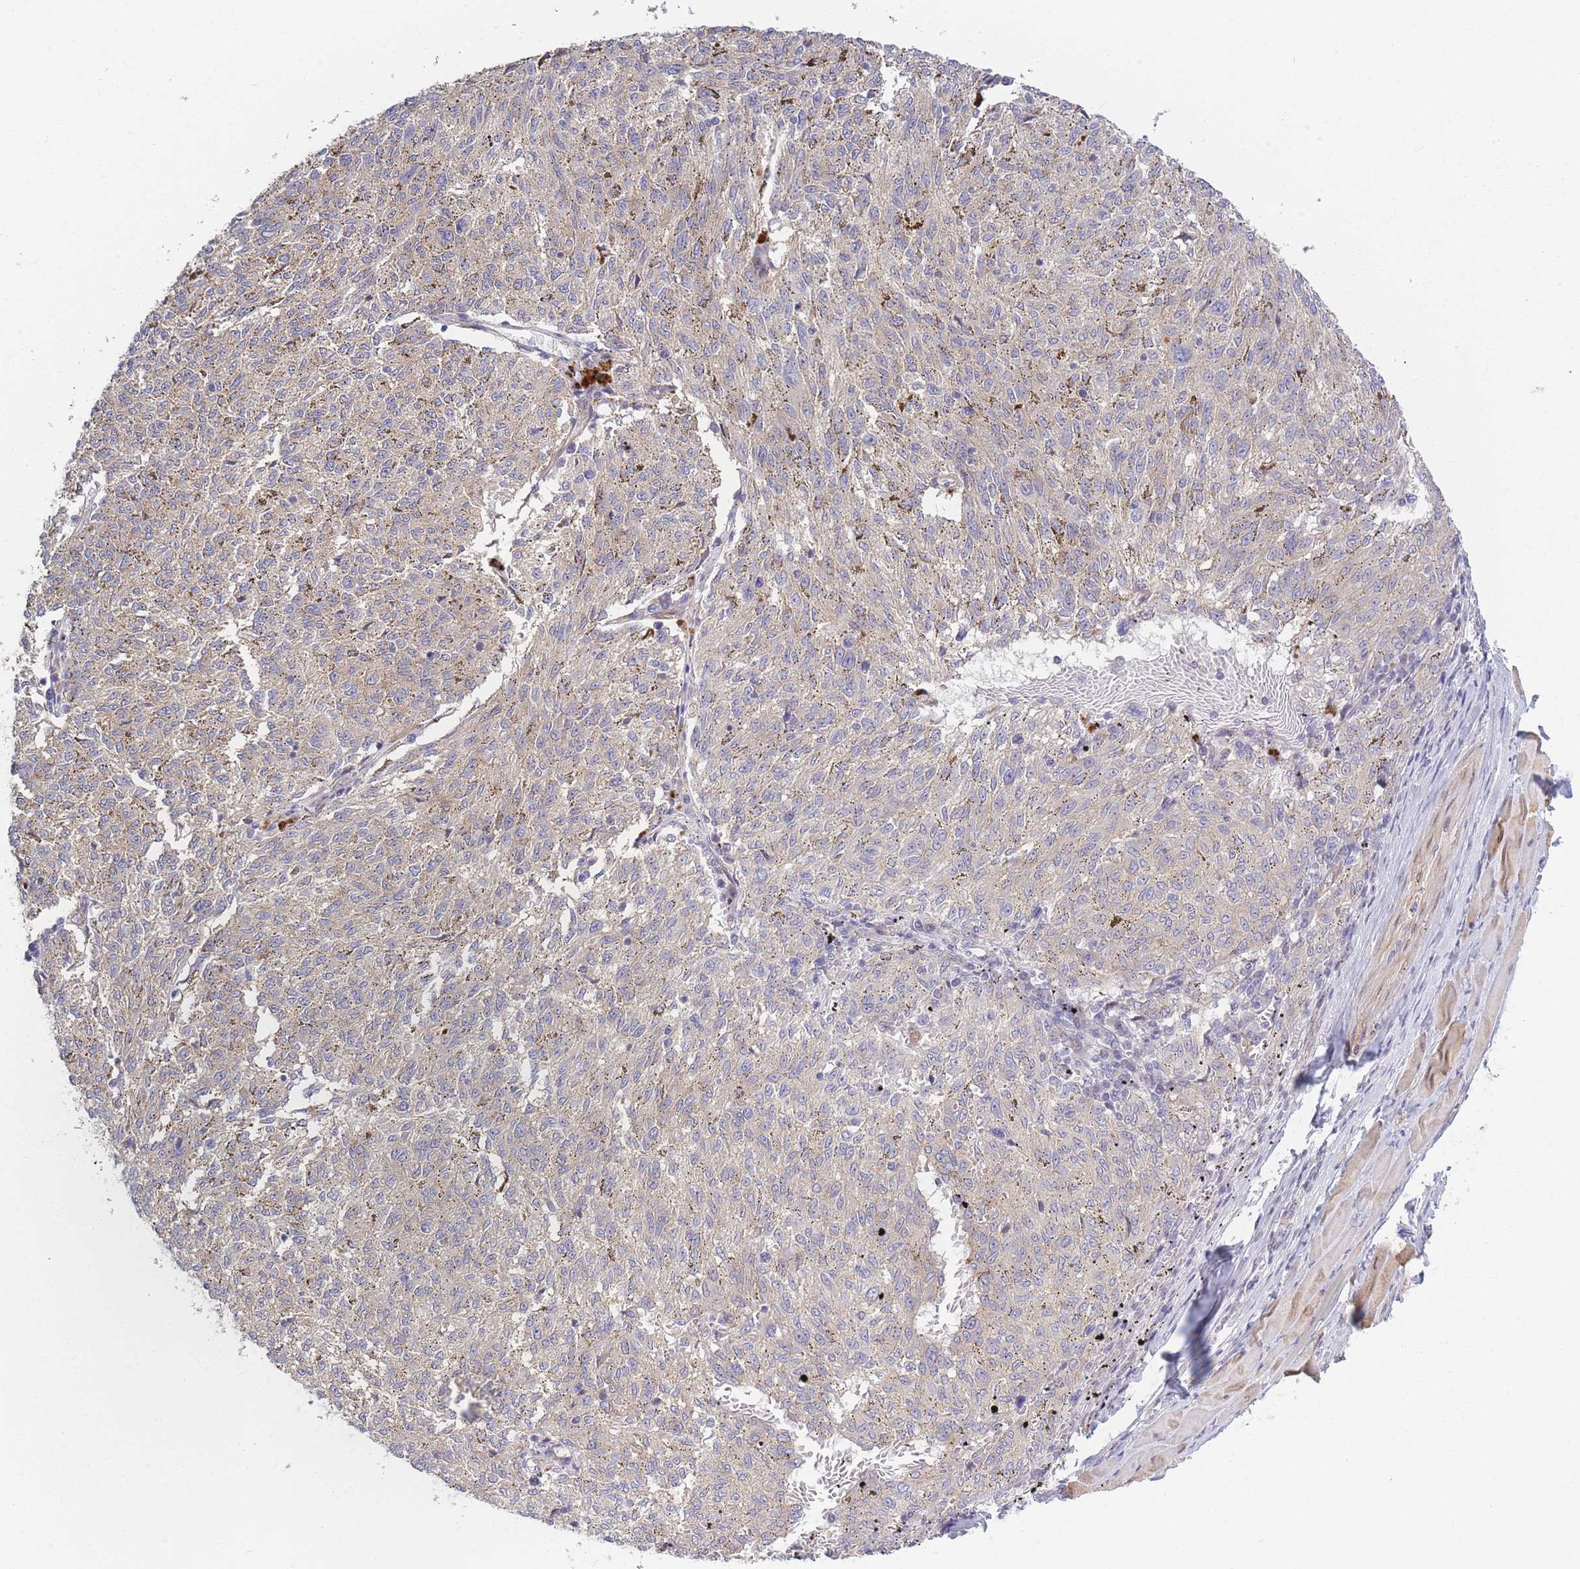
{"staining": {"intensity": "negative", "quantity": "none", "location": "none"}, "tissue": "melanoma", "cell_type": "Tumor cells", "image_type": "cancer", "snomed": [{"axis": "morphology", "description": "Malignant melanoma, NOS"}, {"axis": "topography", "description": "Skin"}], "caption": "A high-resolution image shows immunohistochemistry (IHC) staining of melanoma, which shows no significant positivity in tumor cells.", "gene": "SLC7A6", "patient": {"sex": "female", "age": 72}}